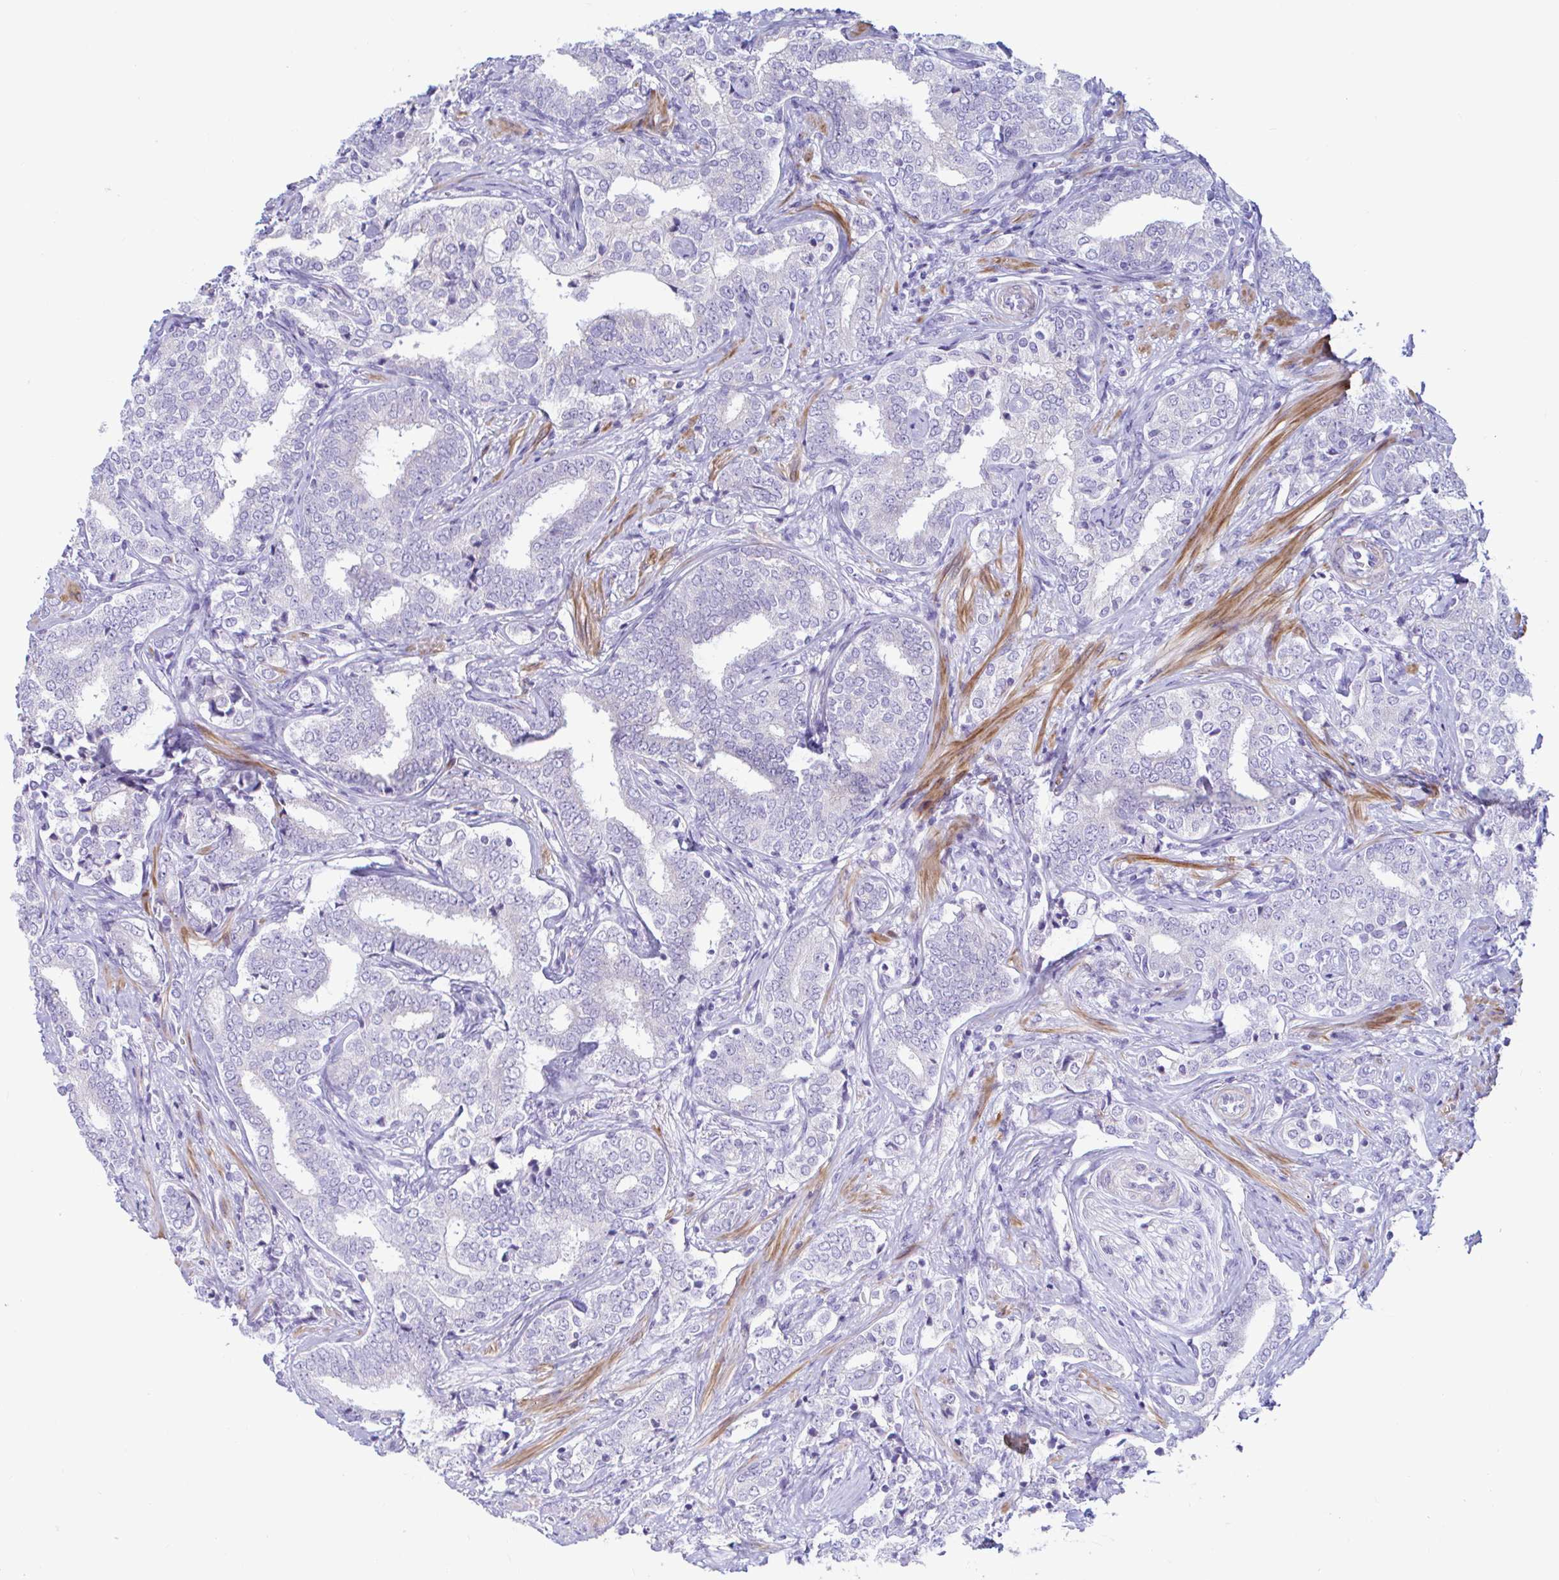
{"staining": {"intensity": "negative", "quantity": "none", "location": "none"}, "tissue": "prostate cancer", "cell_type": "Tumor cells", "image_type": "cancer", "snomed": [{"axis": "morphology", "description": "Adenocarcinoma, High grade"}, {"axis": "topography", "description": "Prostate"}], "caption": "There is no significant staining in tumor cells of high-grade adenocarcinoma (prostate).", "gene": "NBPF3", "patient": {"sex": "male", "age": 72}}